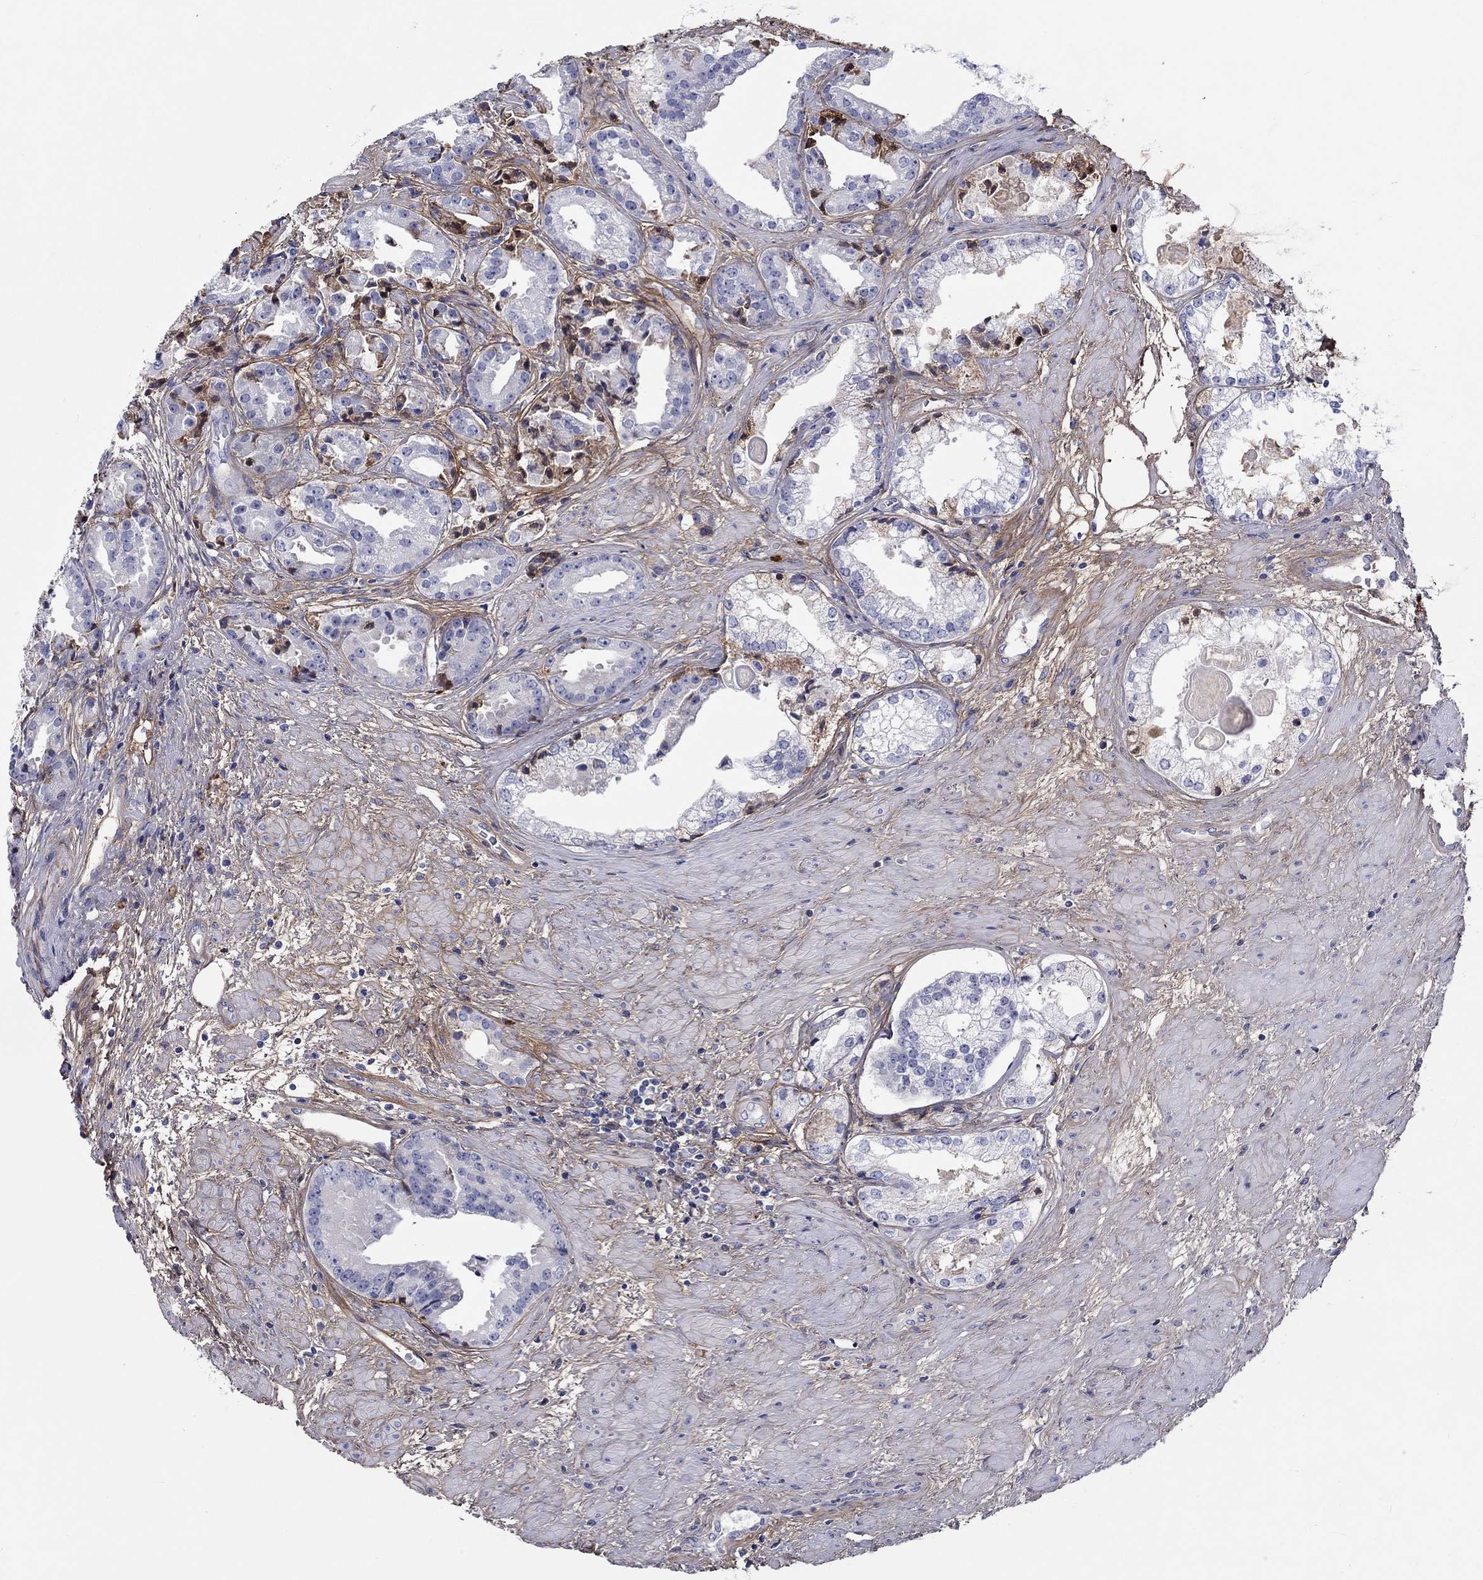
{"staining": {"intensity": "negative", "quantity": "none", "location": "none"}, "tissue": "prostate cancer", "cell_type": "Tumor cells", "image_type": "cancer", "snomed": [{"axis": "morphology", "description": "Adenocarcinoma, NOS"}, {"axis": "morphology", "description": "Adenocarcinoma, High grade"}, {"axis": "topography", "description": "Prostate"}], "caption": "The immunohistochemistry (IHC) histopathology image has no significant staining in tumor cells of adenocarcinoma (high-grade) (prostate) tissue.", "gene": "TGFBI", "patient": {"sex": "male", "age": 64}}